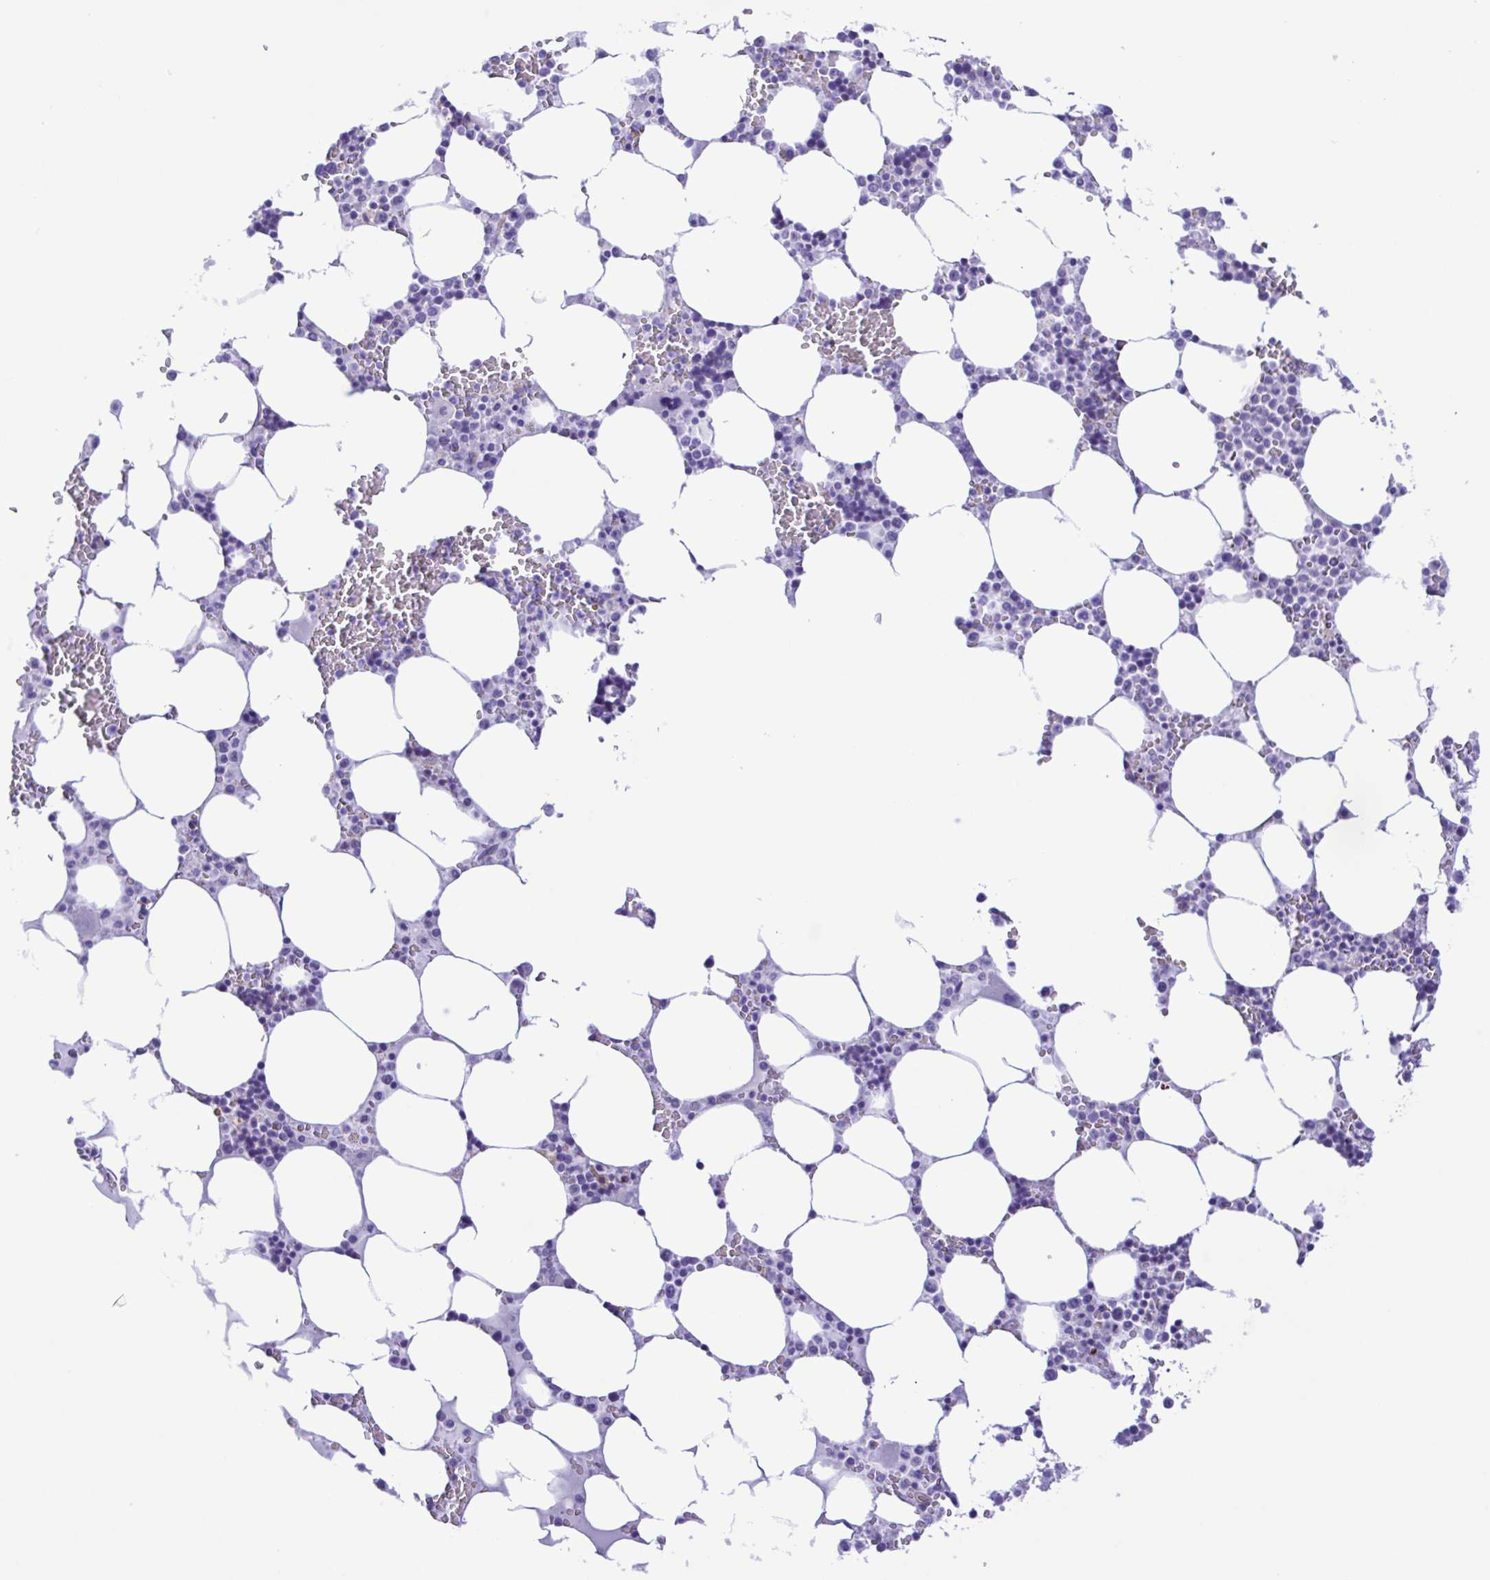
{"staining": {"intensity": "negative", "quantity": "none", "location": "none"}, "tissue": "bone marrow", "cell_type": "Hematopoietic cells", "image_type": "normal", "snomed": [{"axis": "morphology", "description": "Normal tissue, NOS"}, {"axis": "topography", "description": "Bone marrow"}], "caption": "Unremarkable bone marrow was stained to show a protein in brown. There is no significant staining in hematopoietic cells. (Immunohistochemistry, brightfield microscopy, high magnification).", "gene": "CYP11A1", "patient": {"sex": "male", "age": 64}}